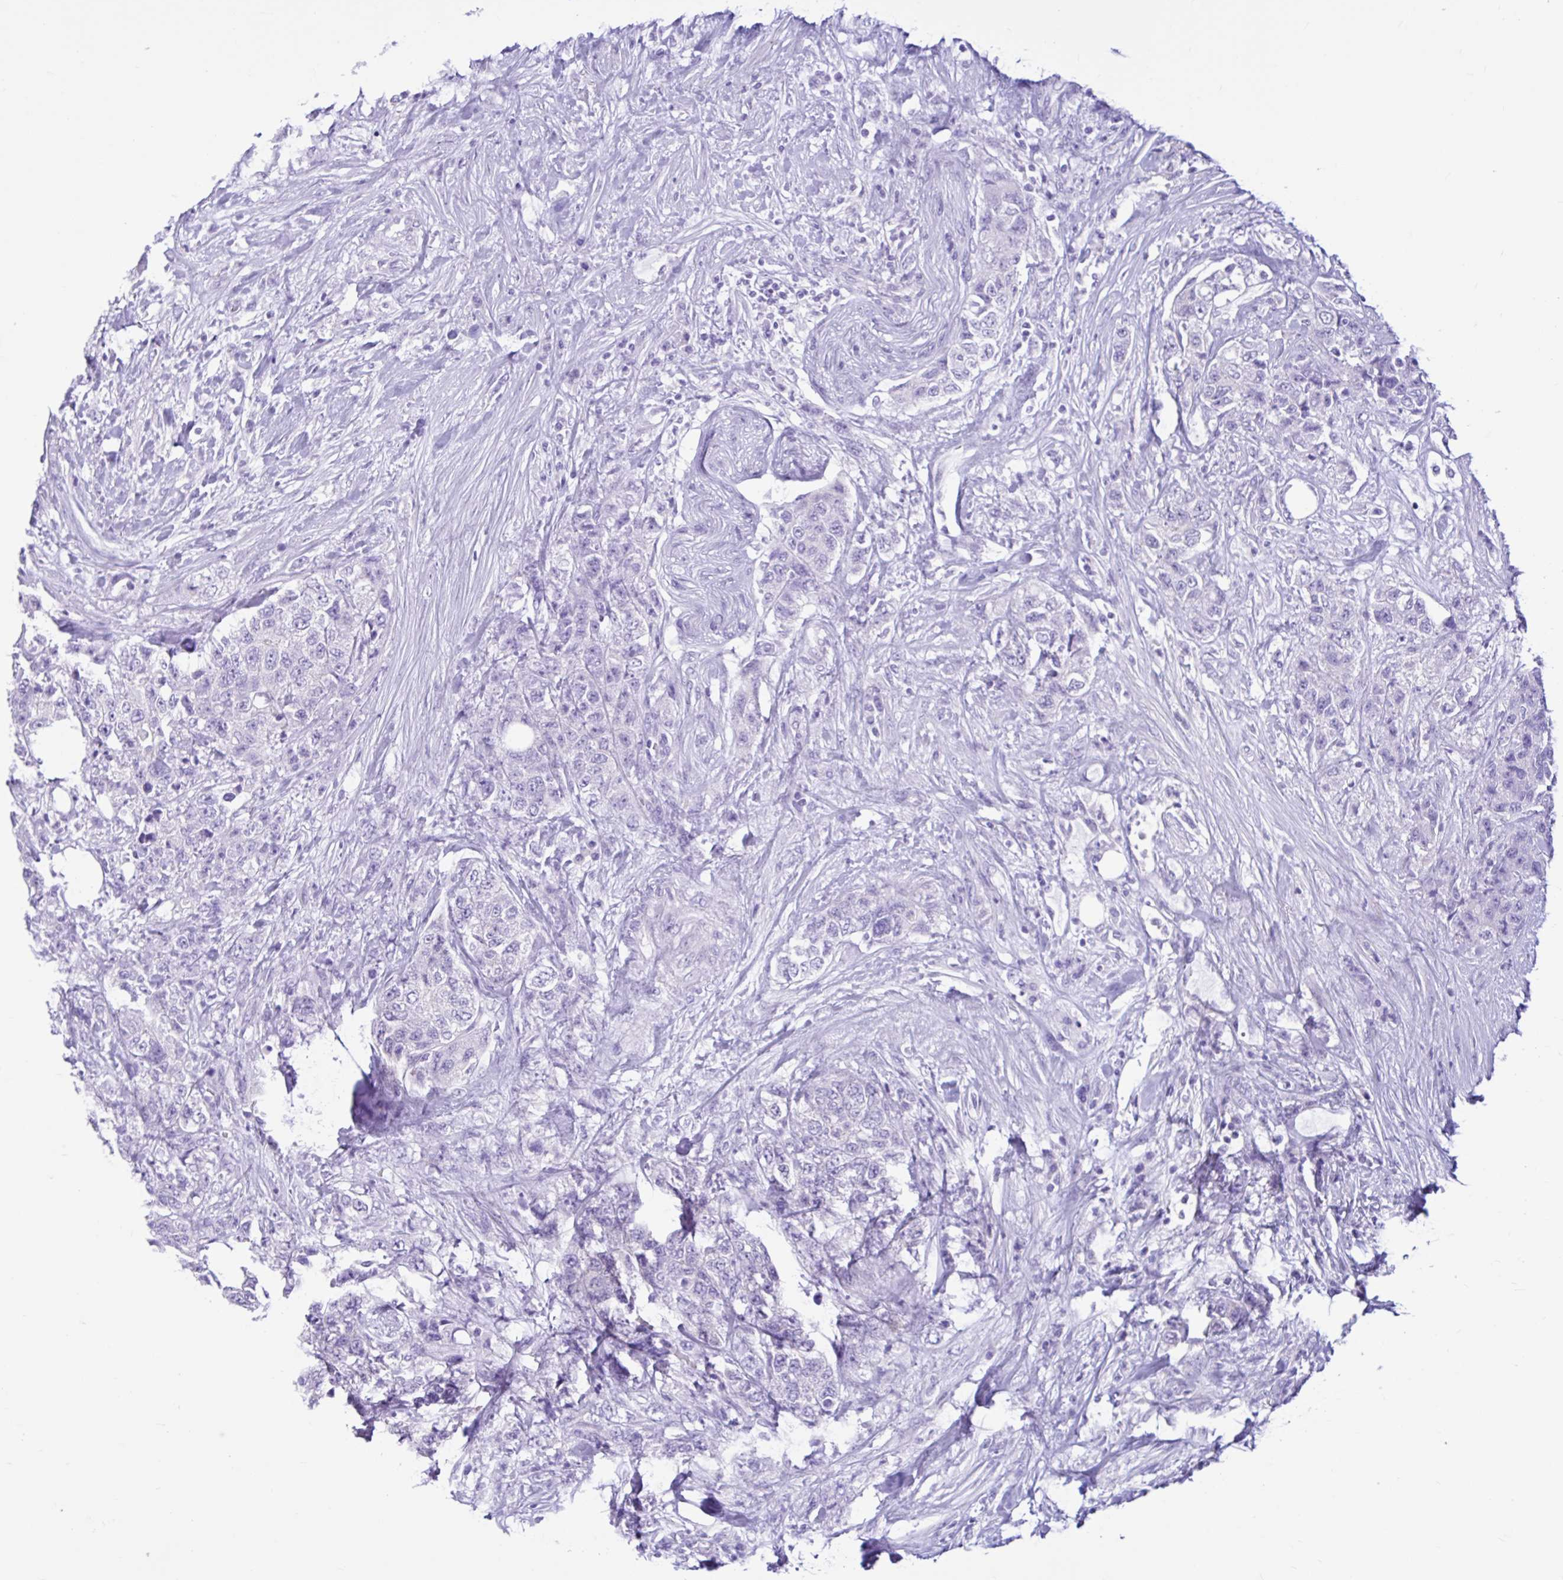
{"staining": {"intensity": "negative", "quantity": "none", "location": "none"}, "tissue": "urothelial cancer", "cell_type": "Tumor cells", "image_type": "cancer", "snomed": [{"axis": "morphology", "description": "Urothelial carcinoma, High grade"}, {"axis": "topography", "description": "Urinary bladder"}], "caption": "Tumor cells are negative for brown protein staining in urothelial cancer.", "gene": "CYP19A1", "patient": {"sex": "female", "age": 78}}